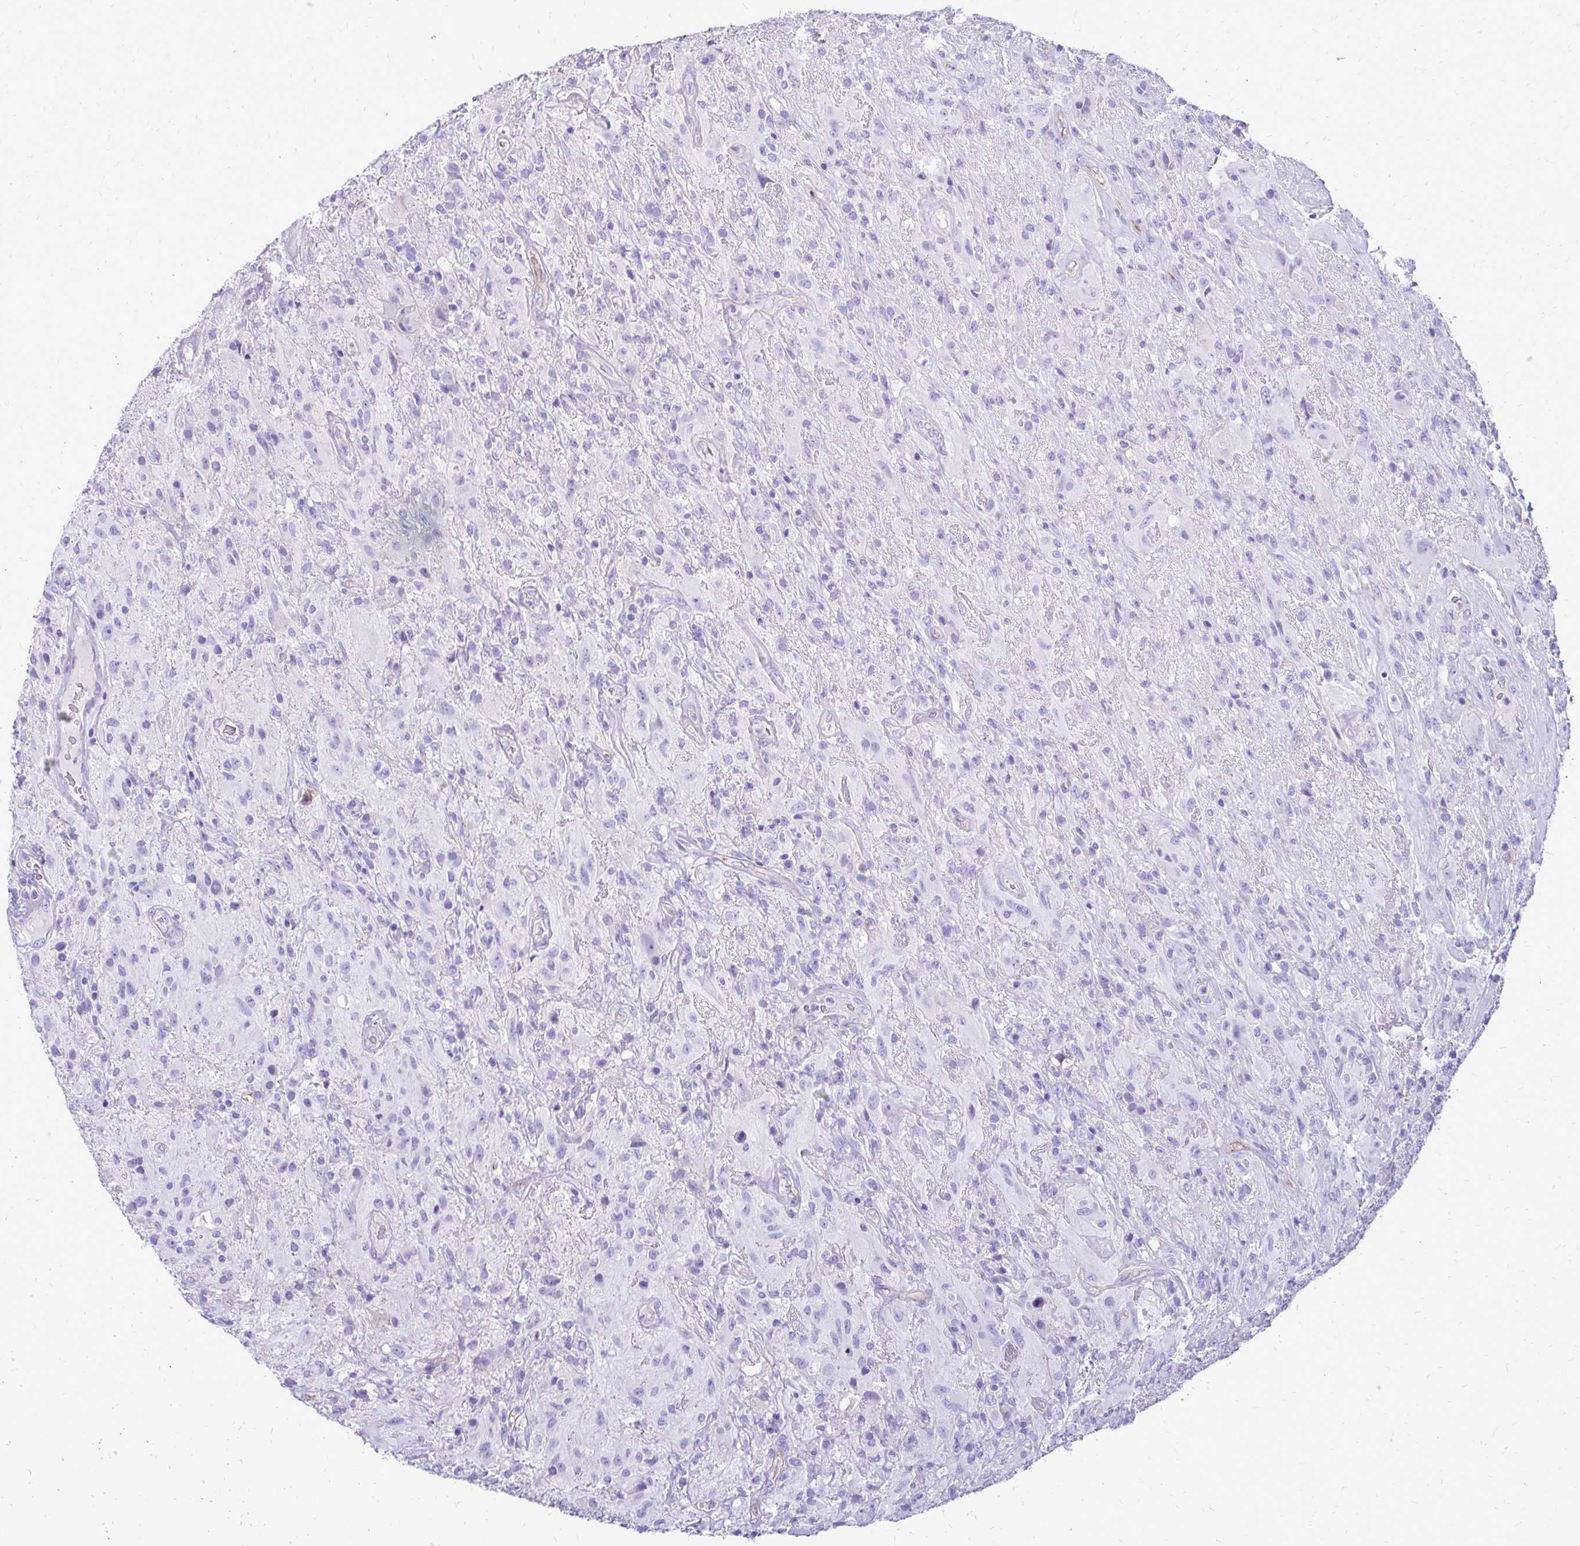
{"staining": {"intensity": "negative", "quantity": "none", "location": "none"}, "tissue": "glioma", "cell_type": "Tumor cells", "image_type": "cancer", "snomed": [{"axis": "morphology", "description": "Glioma, malignant, High grade"}, {"axis": "topography", "description": "Brain"}], "caption": "DAB immunohistochemical staining of human glioma exhibits no significant staining in tumor cells.", "gene": "PELI3", "patient": {"sex": "male", "age": 46}}